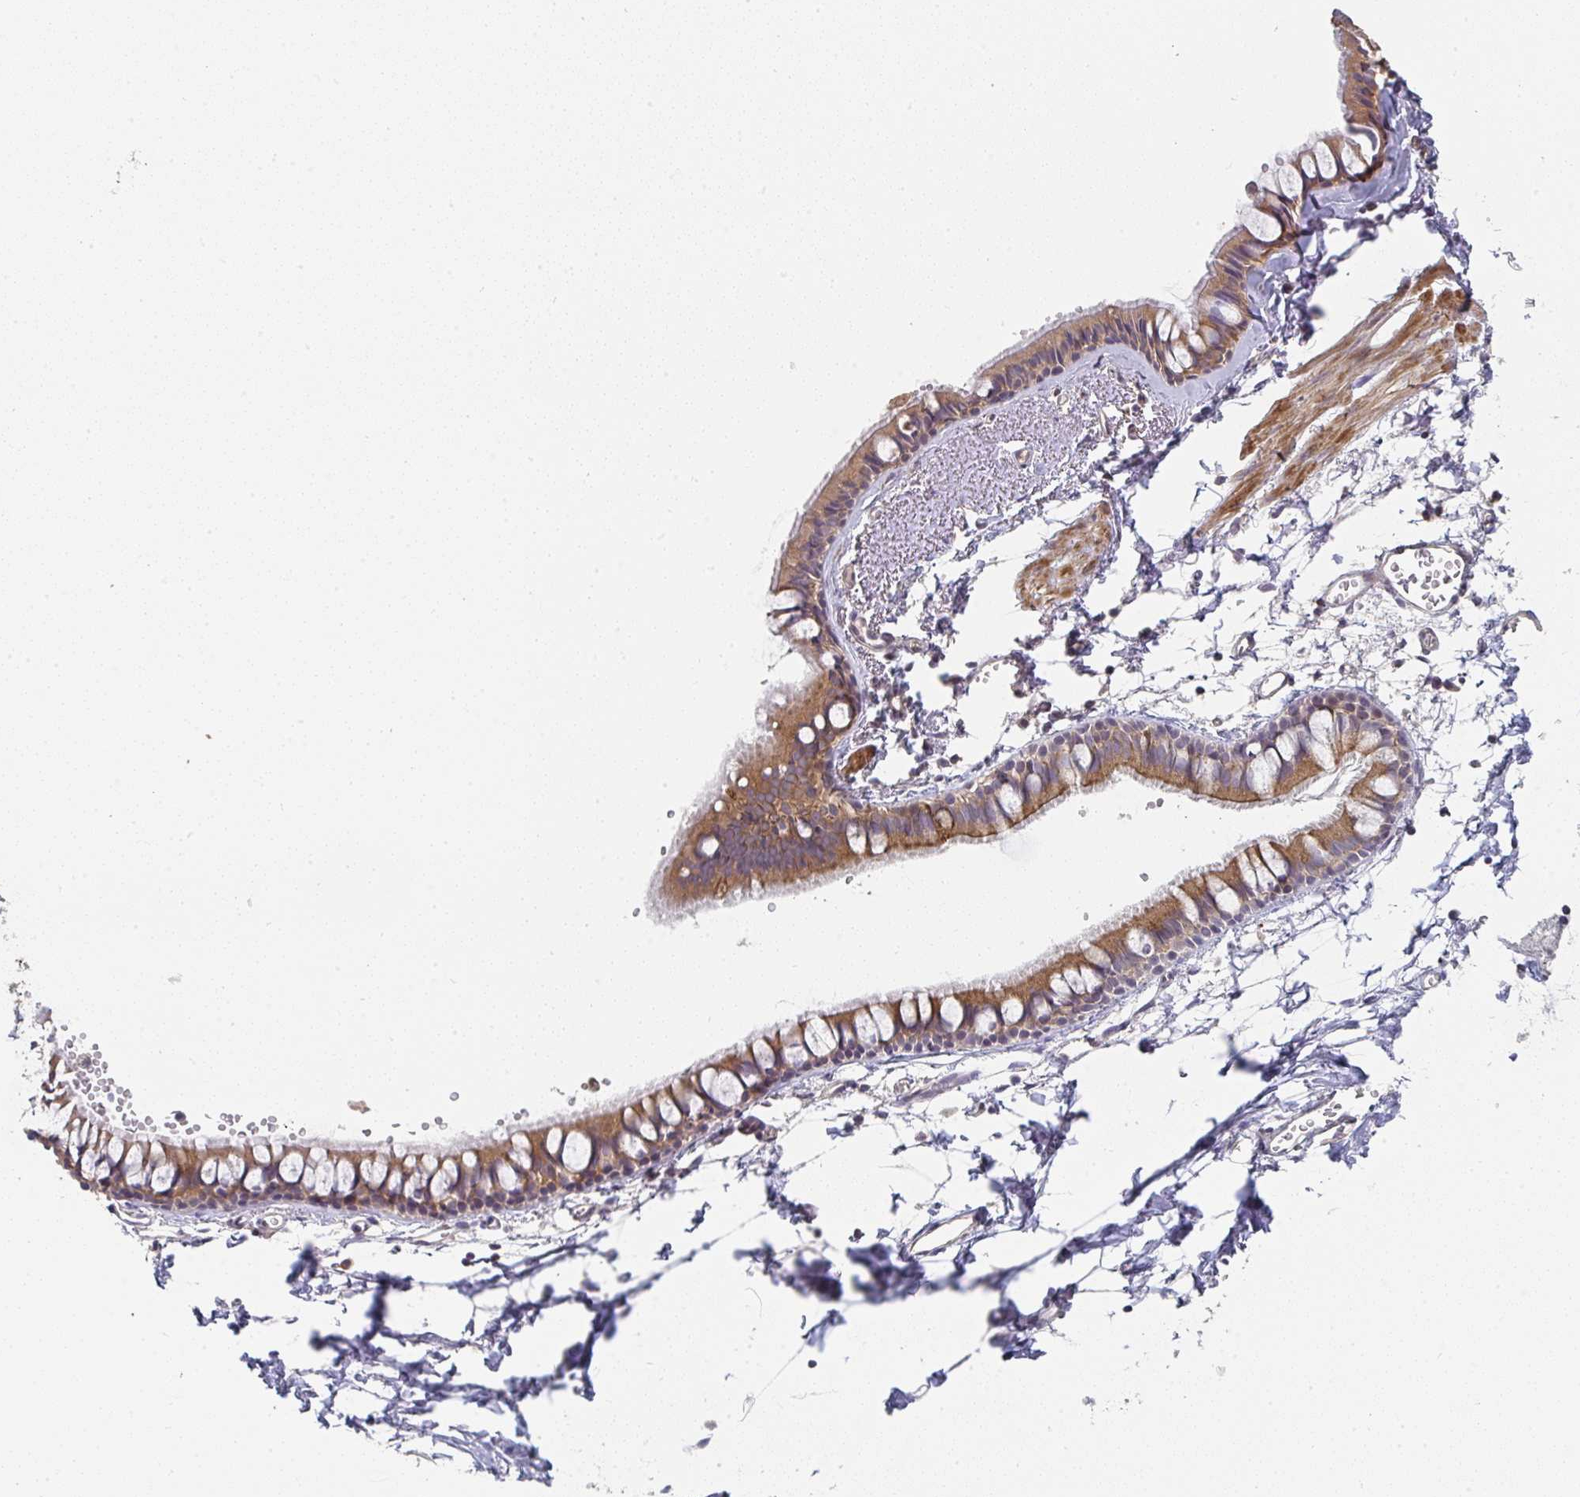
{"staining": {"intensity": "moderate", "quantity": ">75%", "location": "cytoplasmic/membranous"}, "tissue": "bronchus", "cell_type": "Respiratory epithelial cells", "image_type": "normal", "snomed": [{"axis": "morphology", "description": "Normal tissue, NOS"}, {"axis": "topography", "description": "Cartilage tissue"}, {"axis": "topography", "description": "Bronchus"}, {"axis": "topography", "description": "Peripheral nerve tissue"}], "caption": "Moderate cytoplasmic/membranous staining is seen in approximately >75% of respiratory epithelial cells in benign bronchus. (Brightfield microscopy of DAB IHC at high magnification).", "gene": "RANGRF", "patient": {"sex": "female", "age": 59}}